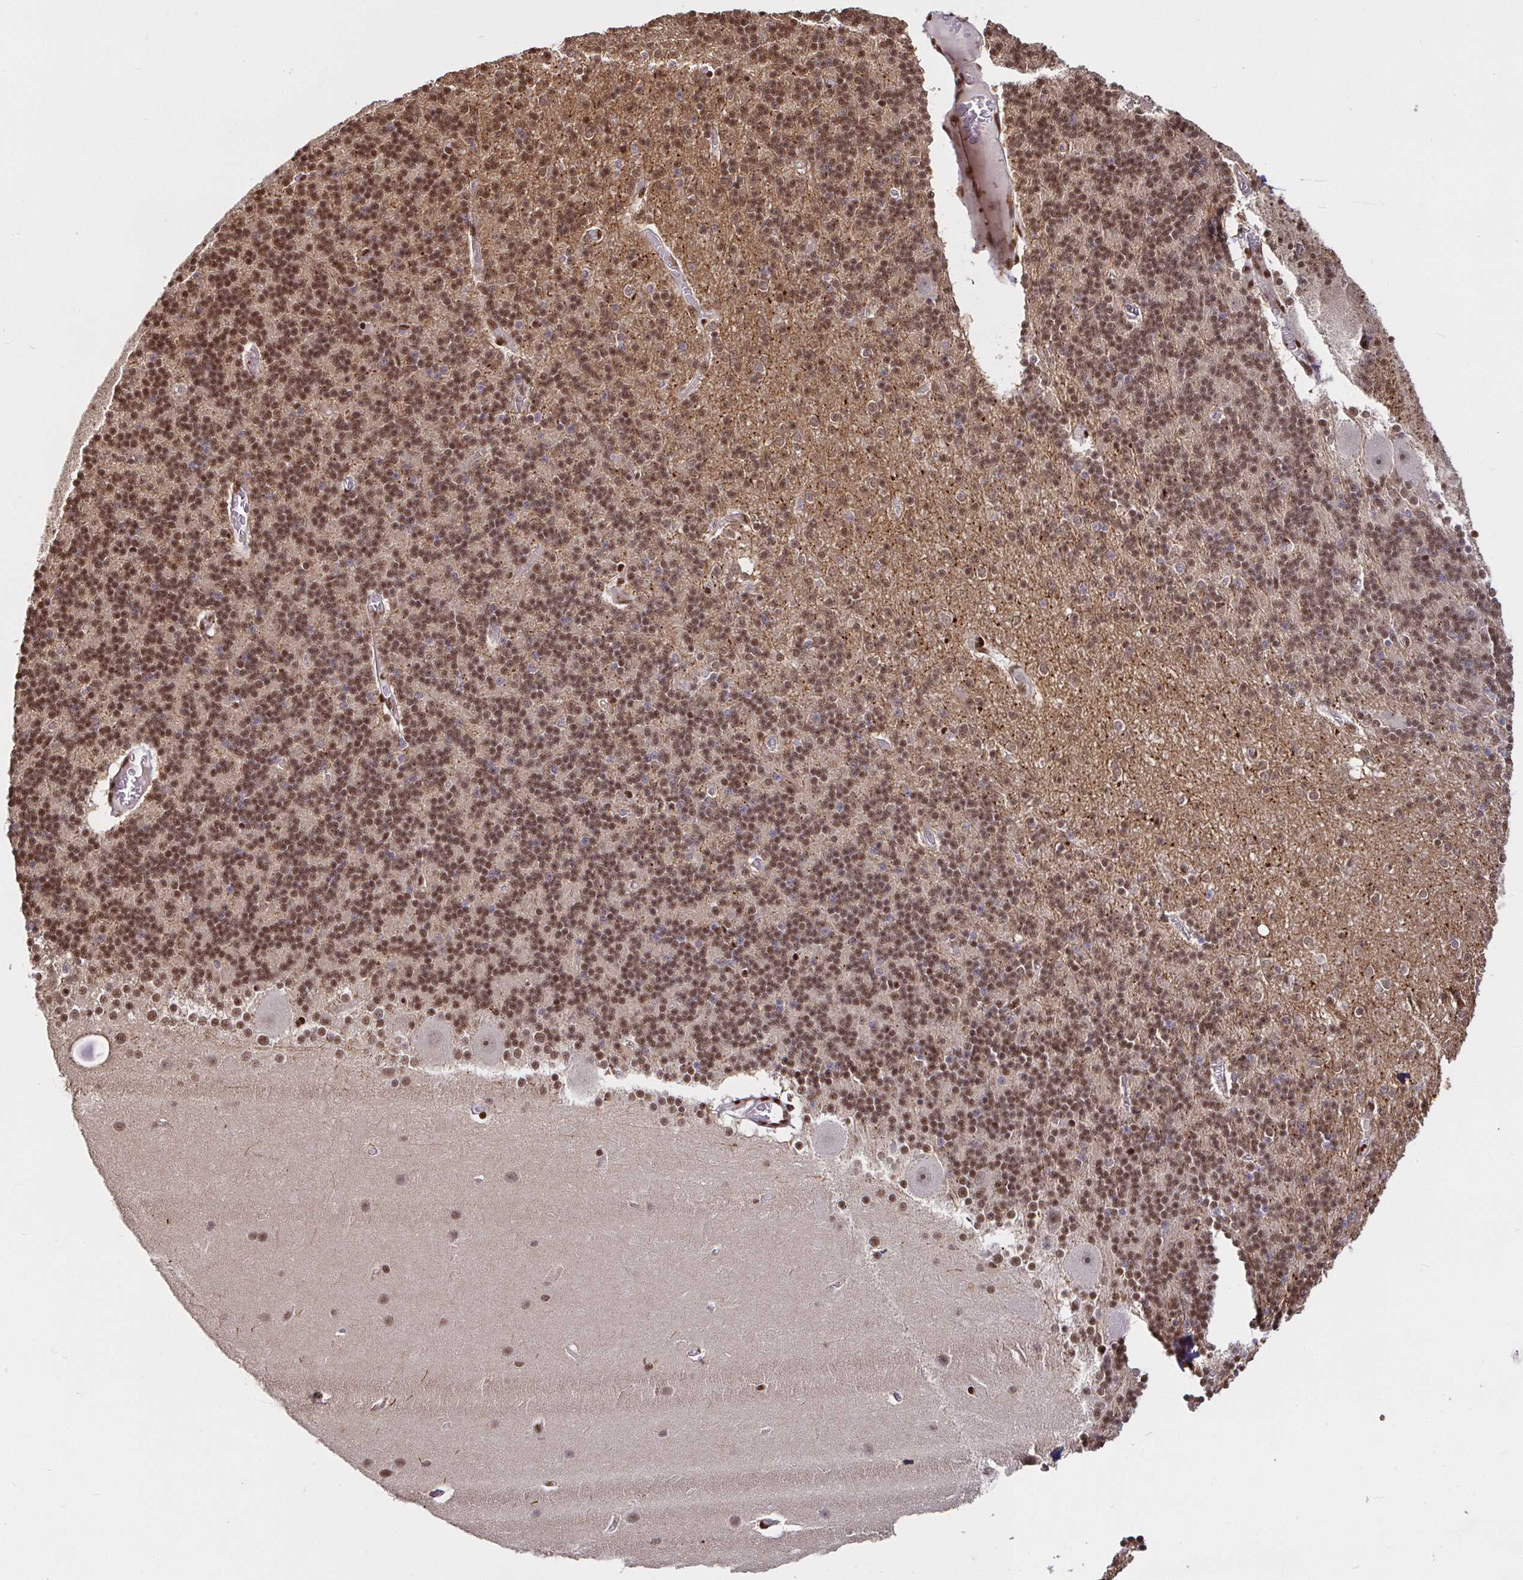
{"staining": {"intensity": "moderate", "quantity": ">75%", "location": "nuclear"}, "tissue": "cerebellum", "cell_type": "Cells in granular layer", "image_type": "normal", "snomed": [{"axis": "morphology", "description": "Normal tissue, NOS"}, {"axis": "topography", "description": "Cerebellum"}], "caption": "About >75% of cells in granular layer in unremarkable human cerebellum display moderate nuclear protein staining as visualized by brown immunohistochemical staining.", "gene": "SP3", "patient": {"sex": "female", "age": 54}}